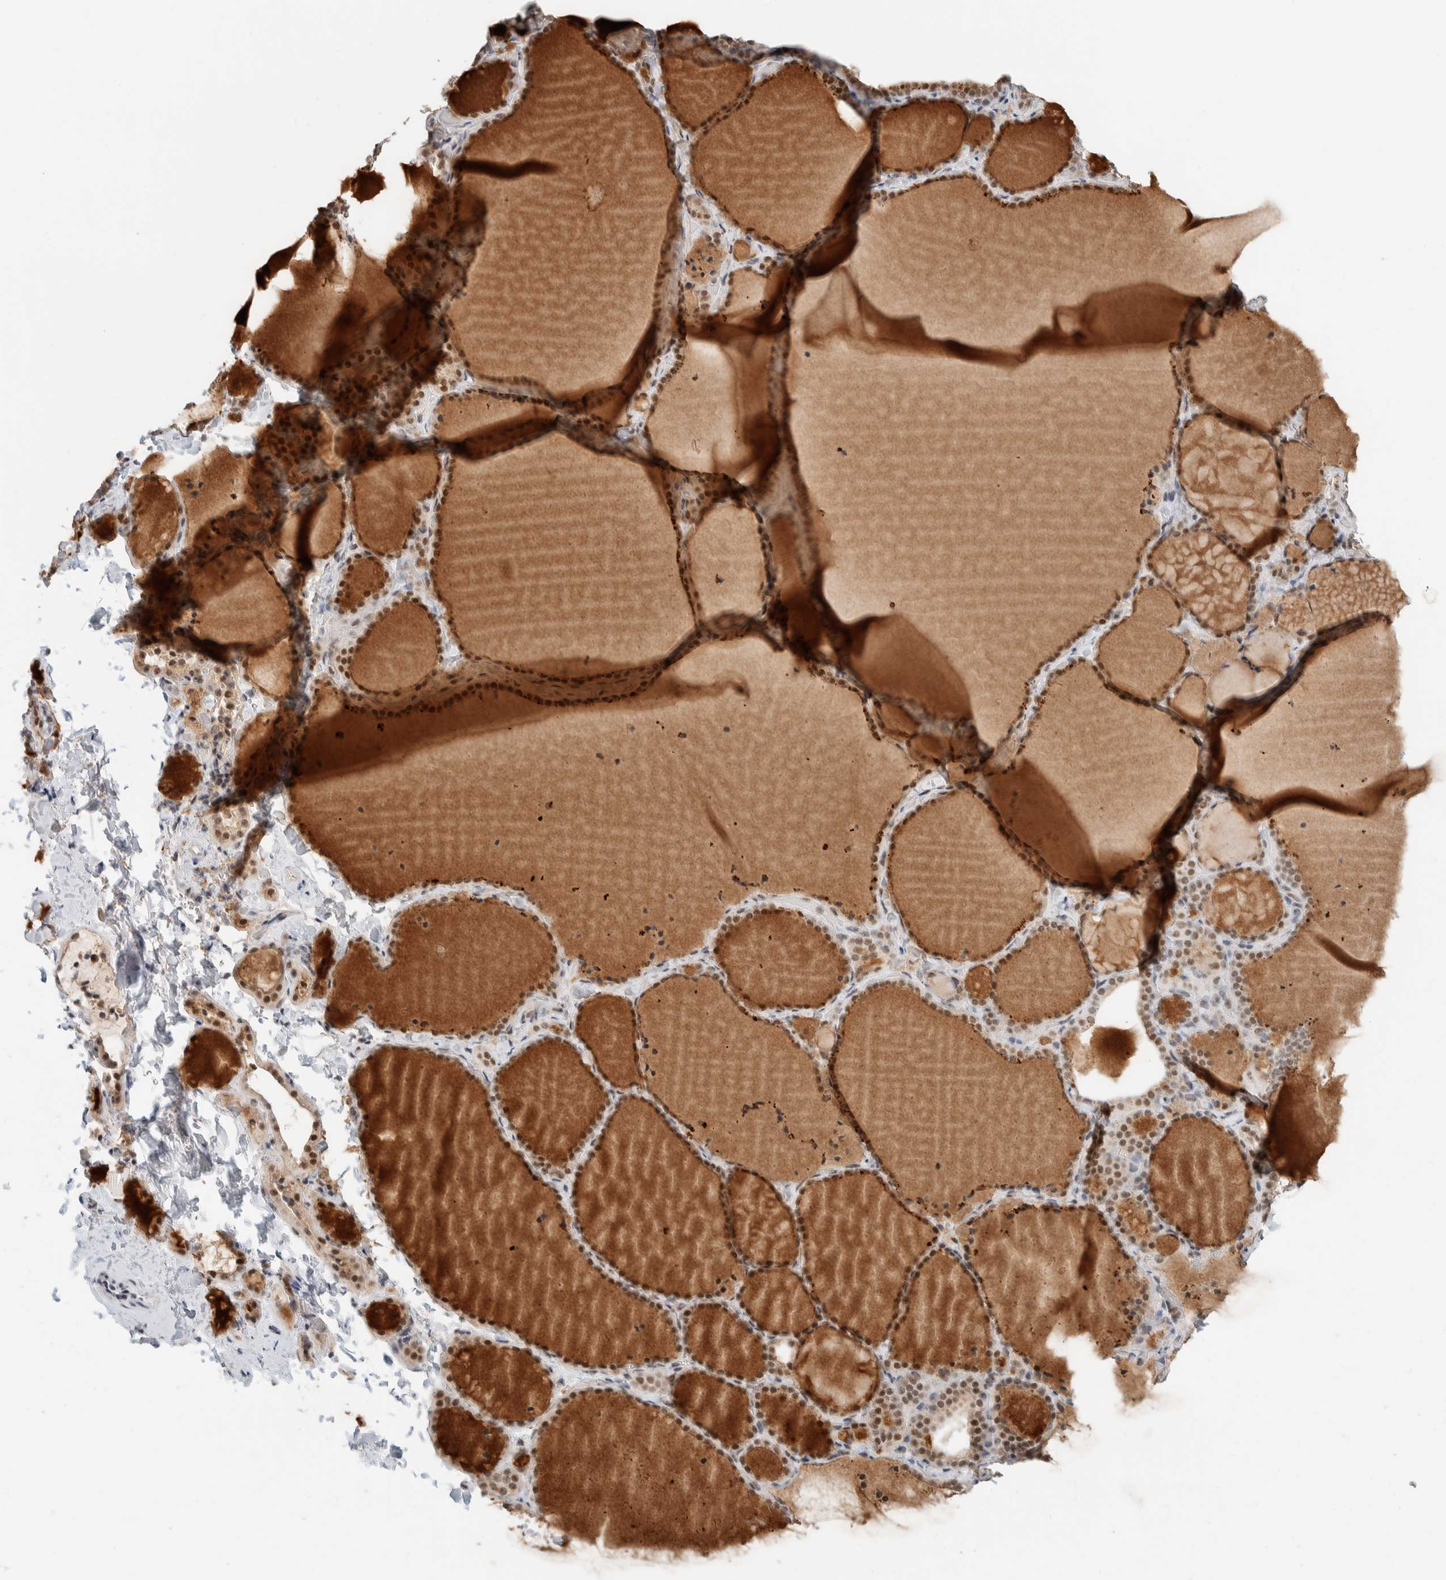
{"staining": {"intensity": "strong", "quantity": ">75%", "location": "nuclear"}, "tissue": "thyroid gland", "cell_type": "Glandular cells", "image_type": "normal", "snomed": [{"axis": "morphology", "description": "Normal tissue, NOS"}, {"axis": "topography", "description": "Thyroid gland"}], "caption": "A high-resolution micrograph shows immunohistochemistry staining of normal thyroid gland, which reveals strong nuclear staining in approximately >75% of glandular cells.", "gene": "ZBTB2", "patient": {"sex": "female", "age": 22}}